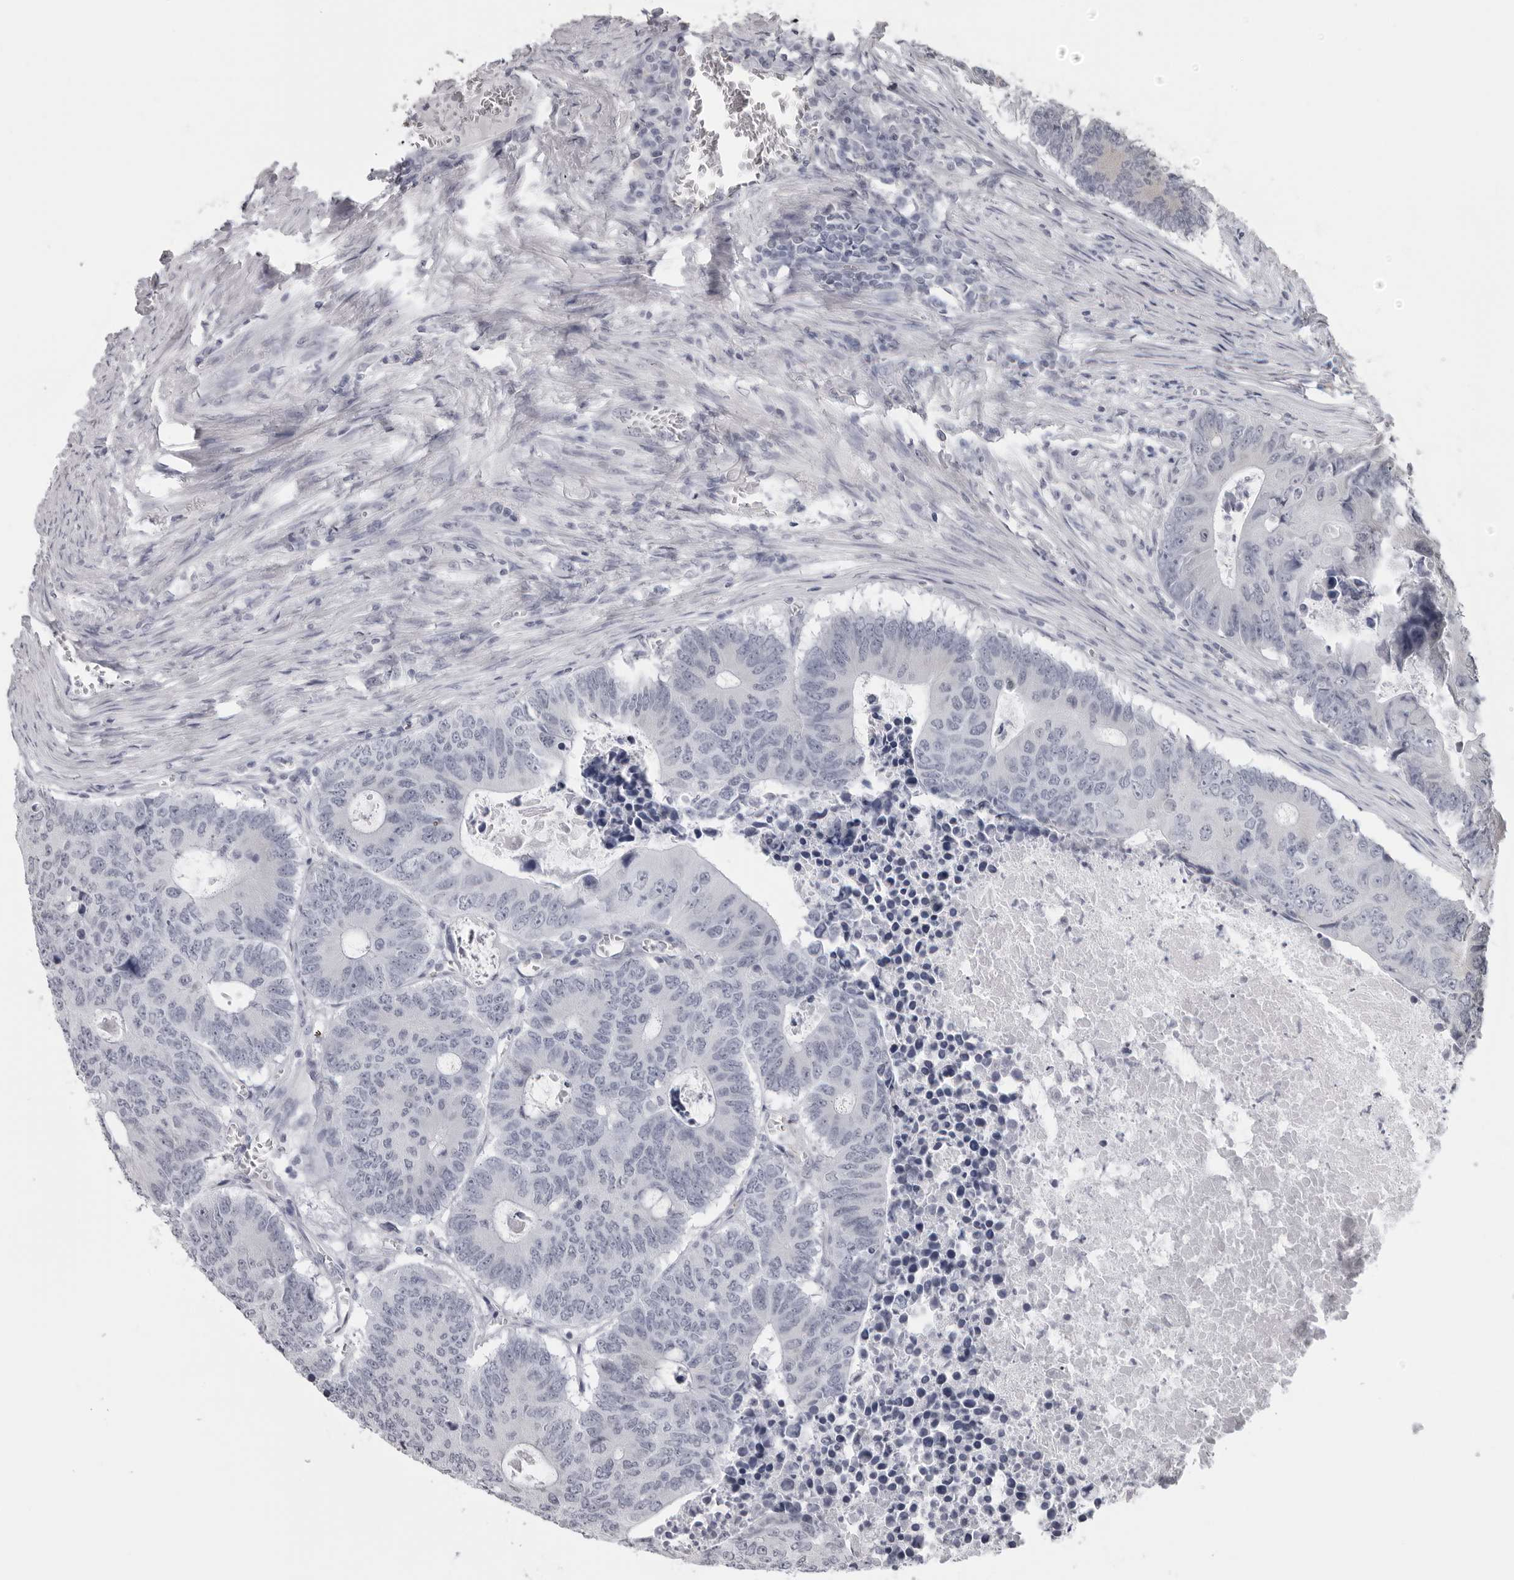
{"staining": {"intensity": "negative", "quantity": "none", "location": "none"}, "tissue": "colorectal cancer", "cell_type": "Tumor cells", "image_type": "cancer", "snomed": [{"axis": "morphology", "description": "Adenocarcinoma, NOS"}, {"axis": "topography", "description": "Colon"}], "caption": "Tumor cells show no significant protein staining in colorectal adenocarcinoma.", "gene": "DNALI1", "patient": {"sex": "male", "age": 87}}